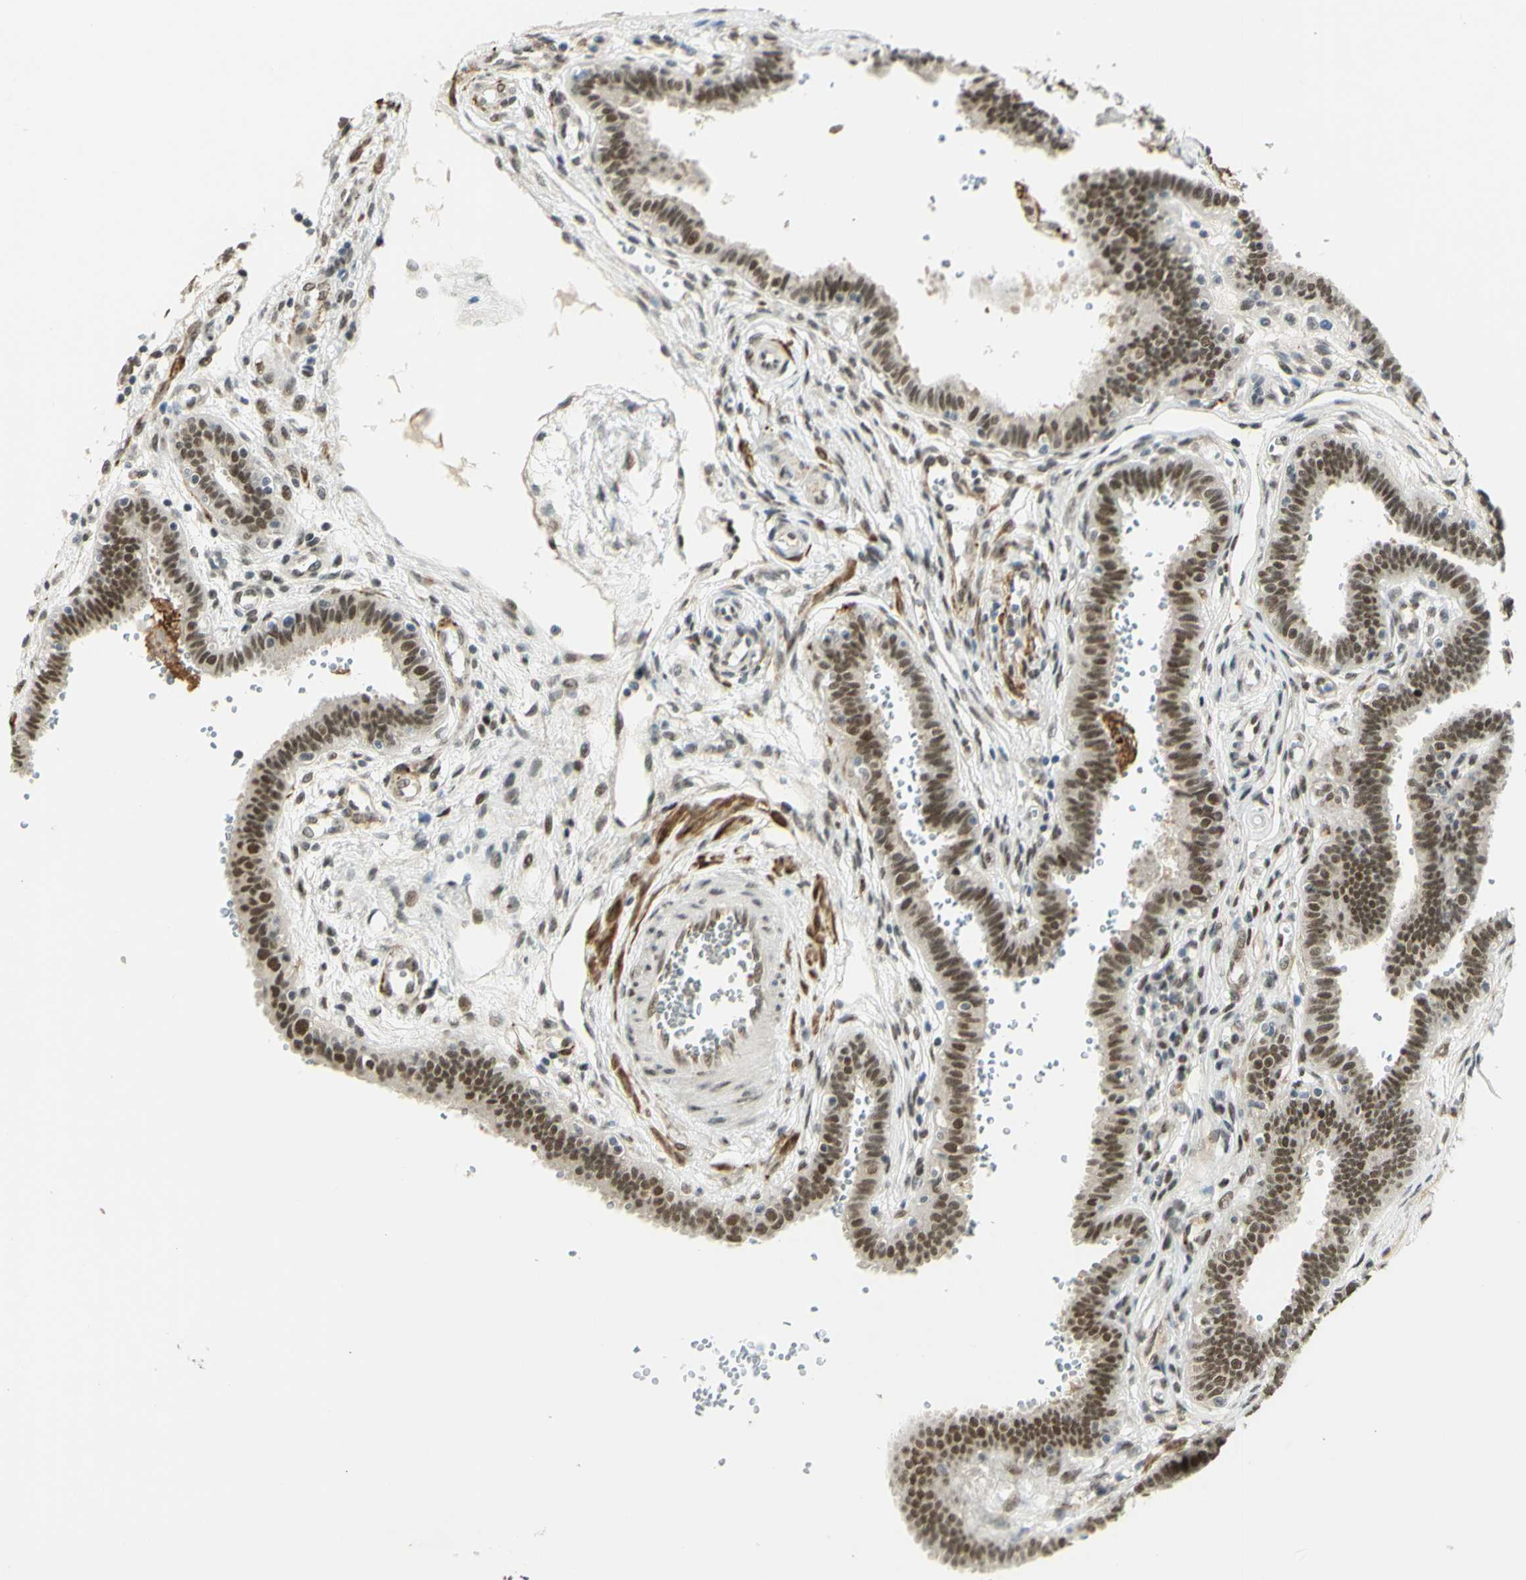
{"staining": {"intensity": "moderate", "quantity": ">75%", "location": "nuclear"}, "tissue": "fallopian tube", "cell_type": "Glandular cells", "image_type": "normal", "snomed": [{"axis": "morphology", "description": "Normal tissue, NOS"}, {"axis": "topography", "description": "Fallopian tube"}], "caption": "Human fallopian tube stained for a protein (brown) displays moderate nuclear positive staining in approximately >75% of glandular cells.", "gene": "DDX1", "patient": {"sex": "female", "age": 32}}